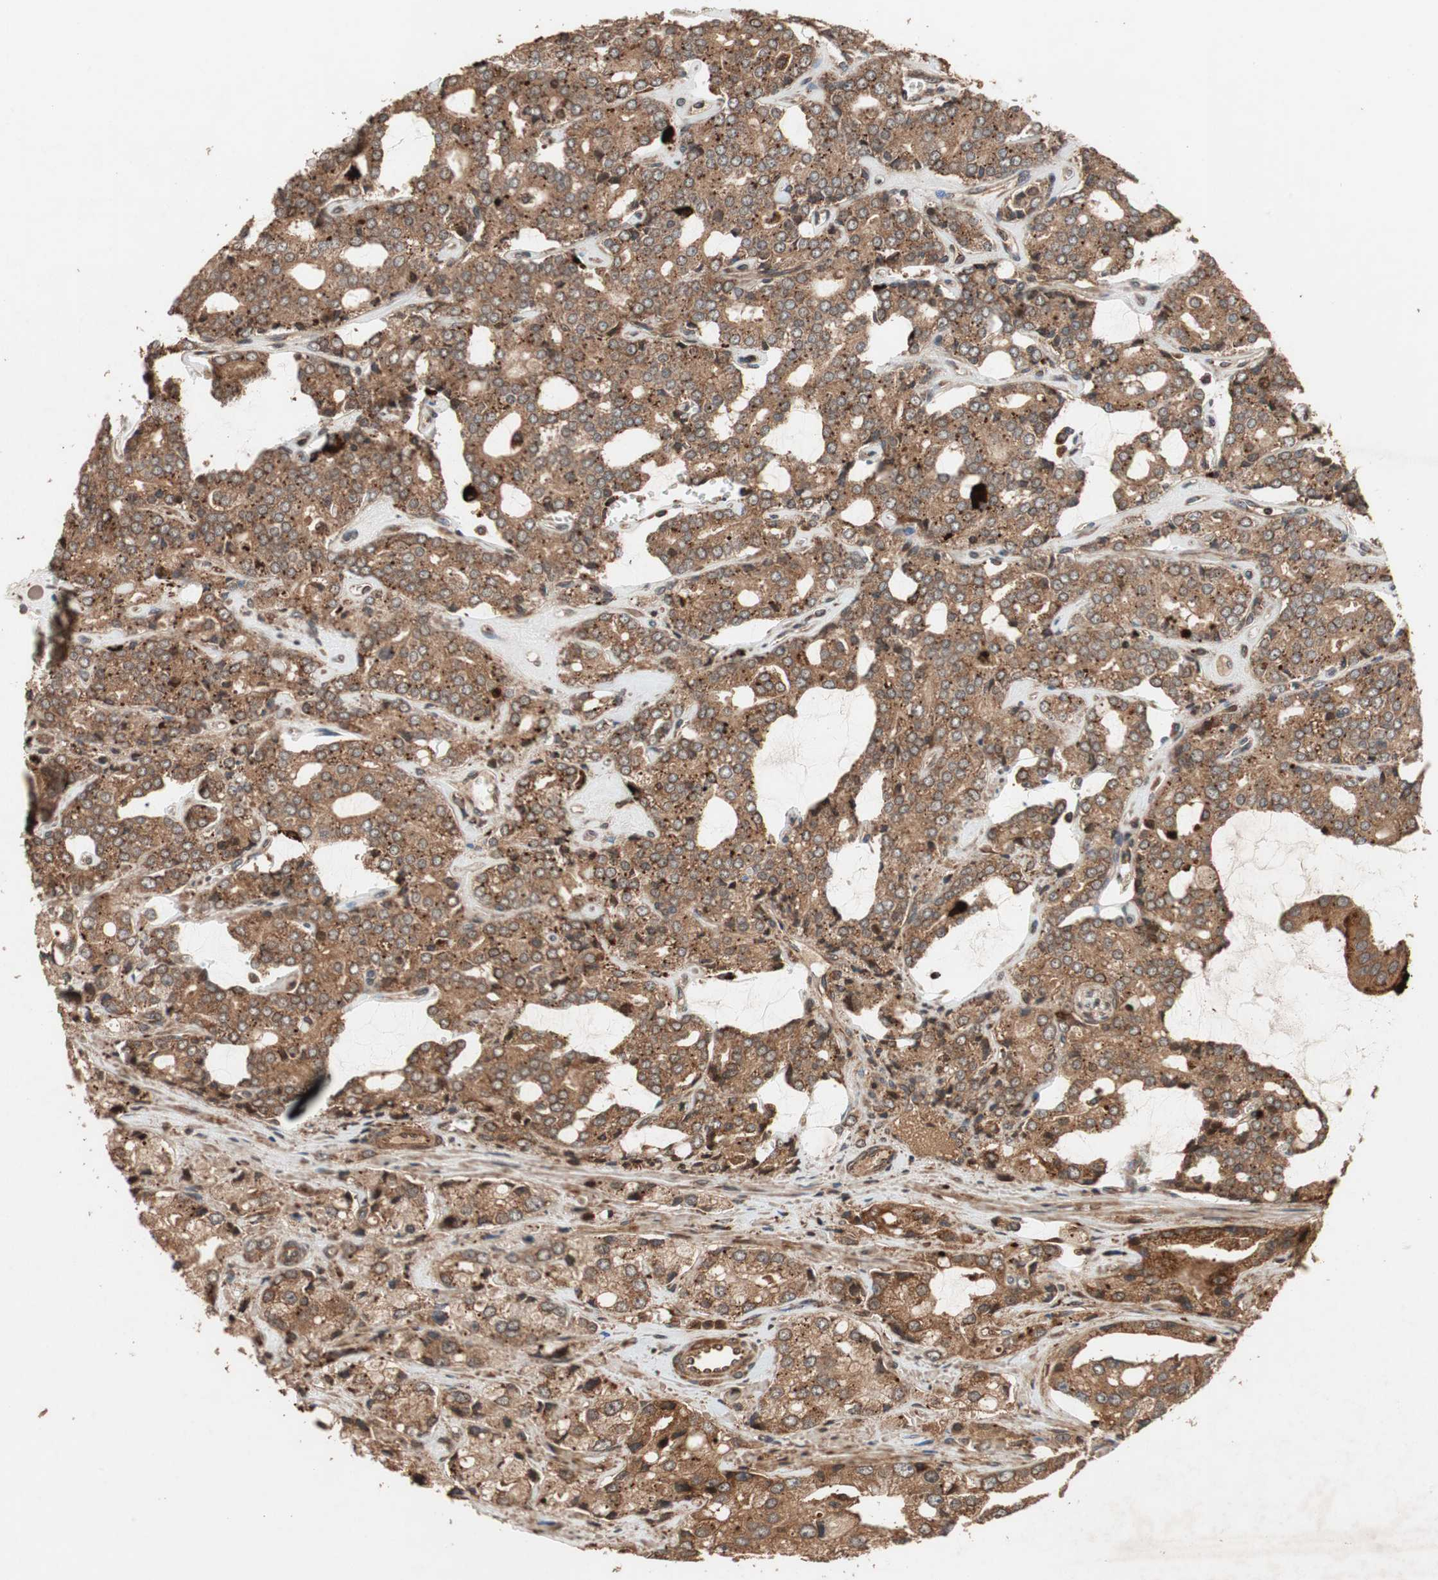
{"staining": {"intensity": "strong", "quantity": ">75%", "location": "cytoplasmic/membranous"}, "tissue": "prostate cancer", "cell_type": "Tumor cells", "image_type": "cancer", "snomed": [{"axis": "morphology", "description": "Adenocarcinoma, High grade"}, {"axis": "topography", "description": "Prostate"}], "caption": "The immunohistochemical stain labels strong cytoplasmic/membranous expression in tumor cells of prostate cancer (high-grade adenocarcinoma) tissue. Using DAB (3,3'-diaminobenzidine) (brown) and hematoxylin (blue) stains, captured at high magnification using brightfield microscopy.", "gene": "RAB1A", "patient": {"sex": "male", "age": 67}}